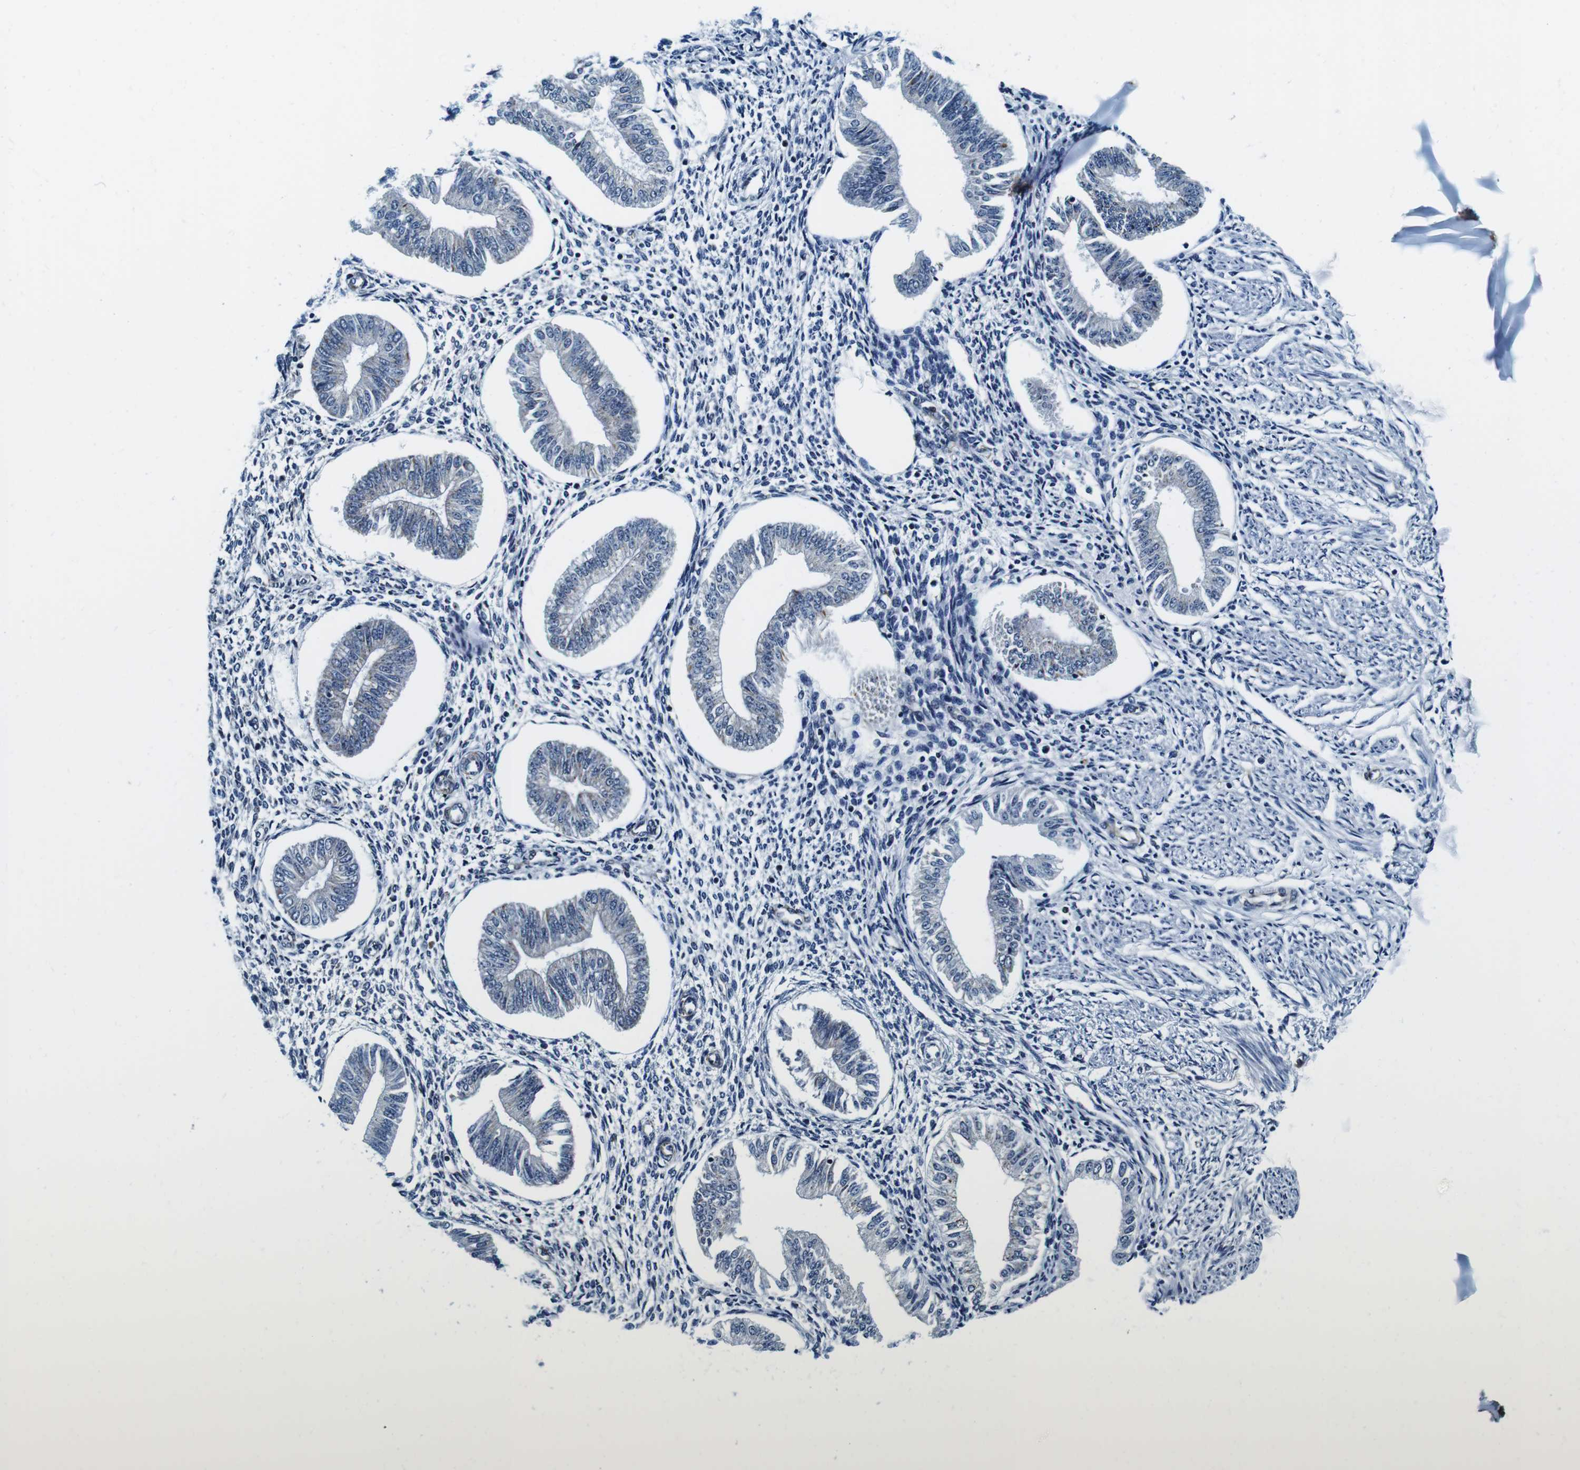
{"staining": {"intensity": "negative", "quantity": "none", "location": "none"}, "tissue": "endometrium", "cell_type": "Cells in endometrial stroma", "image_type": "normal", "snomed": [{"axis": "morphology", "description": "Normal tissue, NOS"}, {"axis": "topography", "description": "Endometrium"}], "caption": "The IHC image has no significant positivity in cells in endometrial stroma of endometrium.", "gene": "FAR2", "patient": {"sex": "female", "age": 50}}